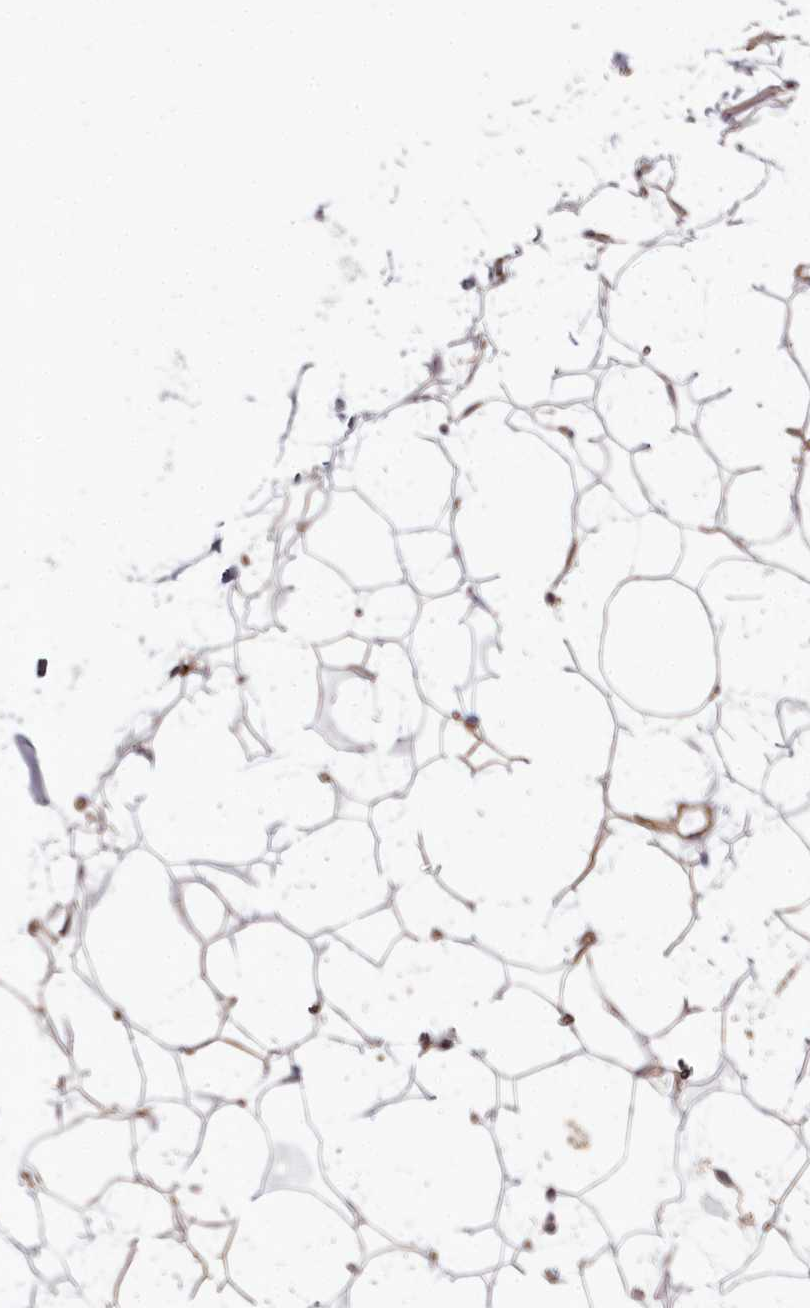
{"staining": {"intensity": "moderate", "quantity": "25%-75%", "location": "cytoplasmic/membranous"}, "tissue": "adipose tissue", "cell_type": "Adipocytes", "image_type": "normal", "snomed": [{"axis": "morphology", "description": "Normal tissue, NOS"}, {"axis": "topography", "description": "Breast"}], "caption": "IHC image of normal adipose tissue: human adipose tissue stained using immunohistochemistry (IHC) exhibits medium levels of moderate protein expression localized specifically in the cytoplasmic/membranous of adipocytes, appearing as a cytoplasmic/membranous brown color.", "gene": "TMIE", "patient": {"sex": "female", "age": 26}}